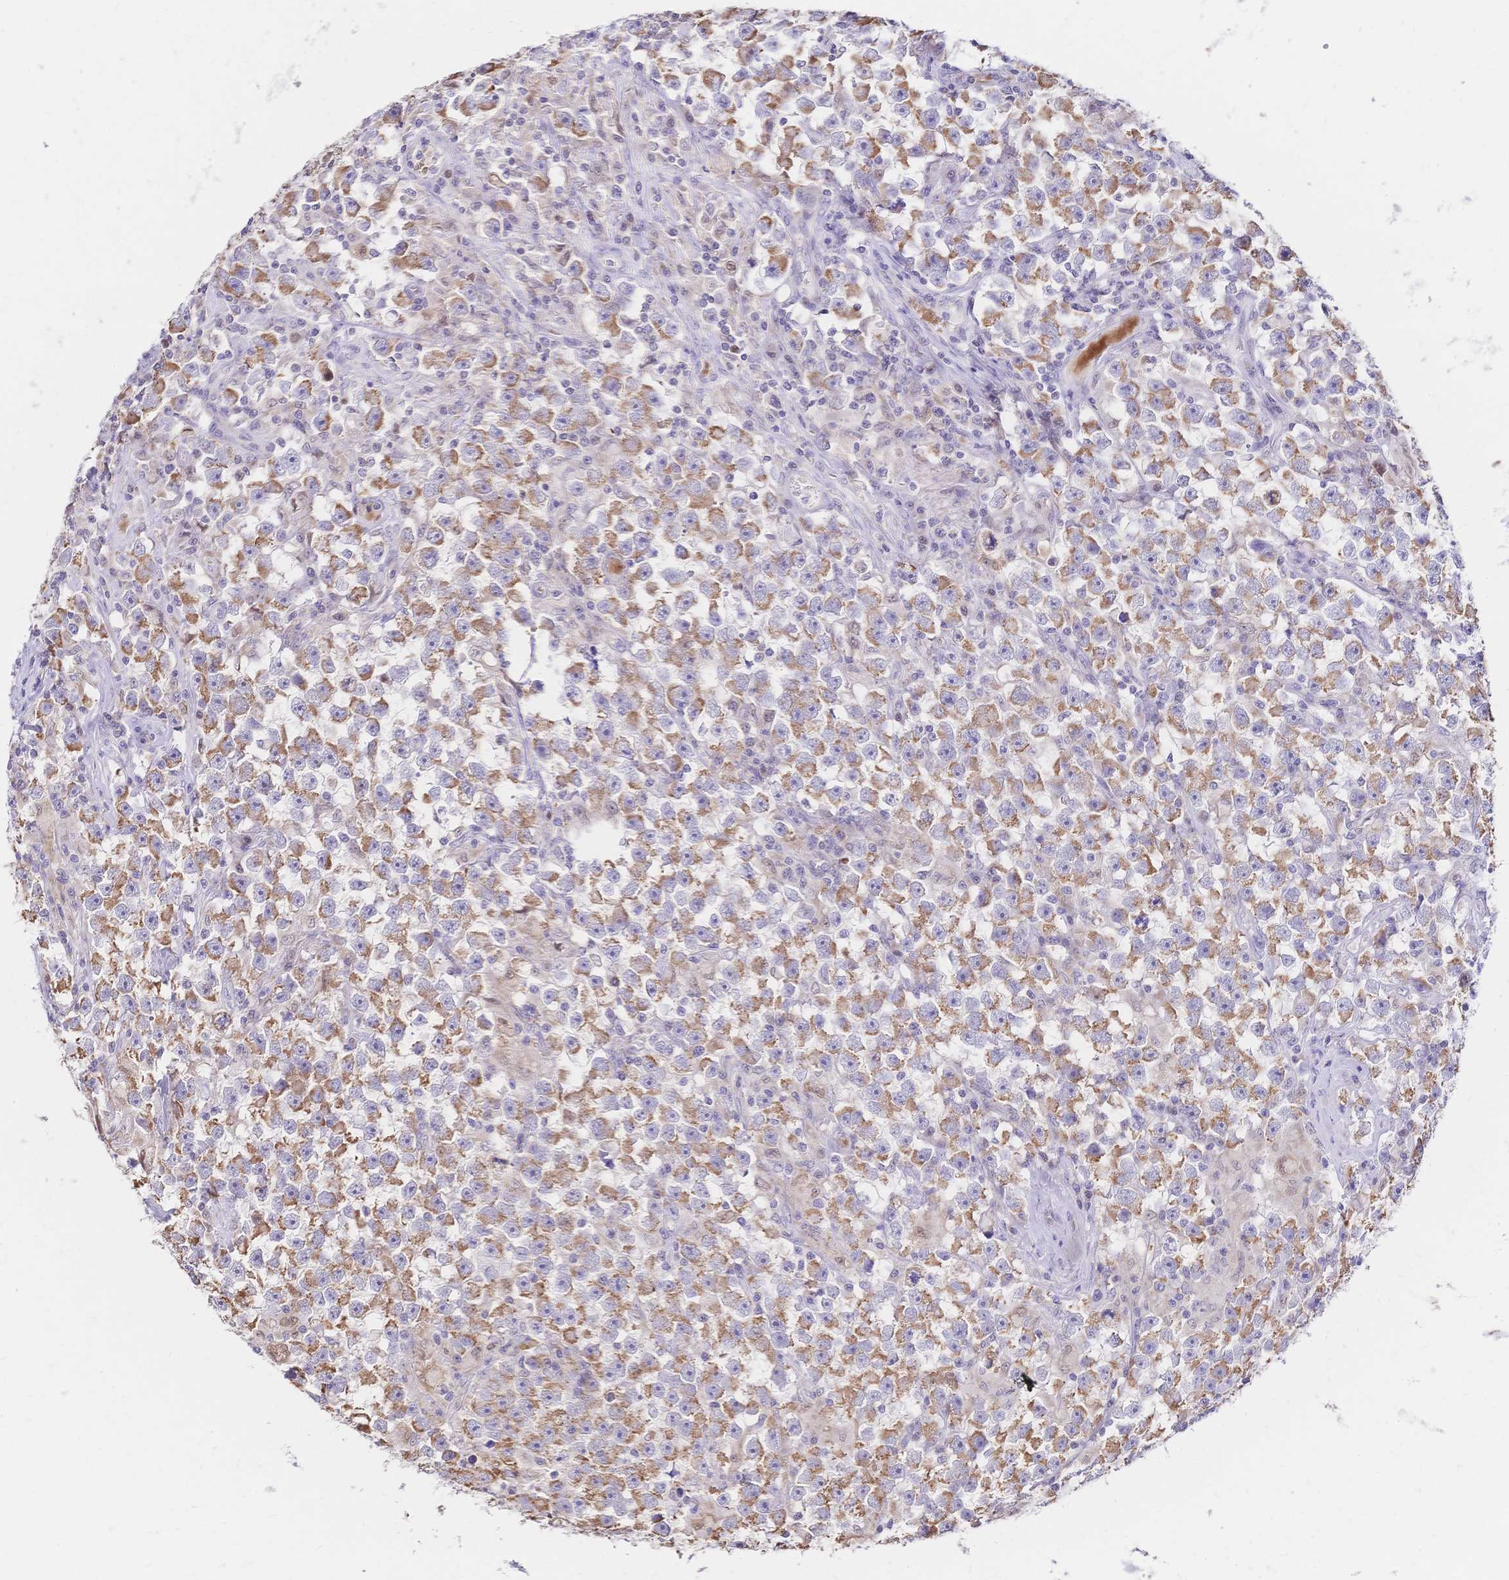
{"staining": {"intensity": "moderate", "quantity": ">75%", "location": "cytoplasmic/membranous"}, "tissue": "testis cancer", "cell_type": "Tumor cells", "image_type": "cancer", "snomed": [{"axis": "morphology", "description": "Seminoma, NOS"}, {"axis": "topography", "description": "Testis"}], "caption": "DAB immunohistochemical staining of human testis seminoma shows moderate cytoplasmic/membranous protein positivity in approximately >75% of tumor cells.", "gene": "CLEC18B", "patient": {"sex": "male", "age": 33}}